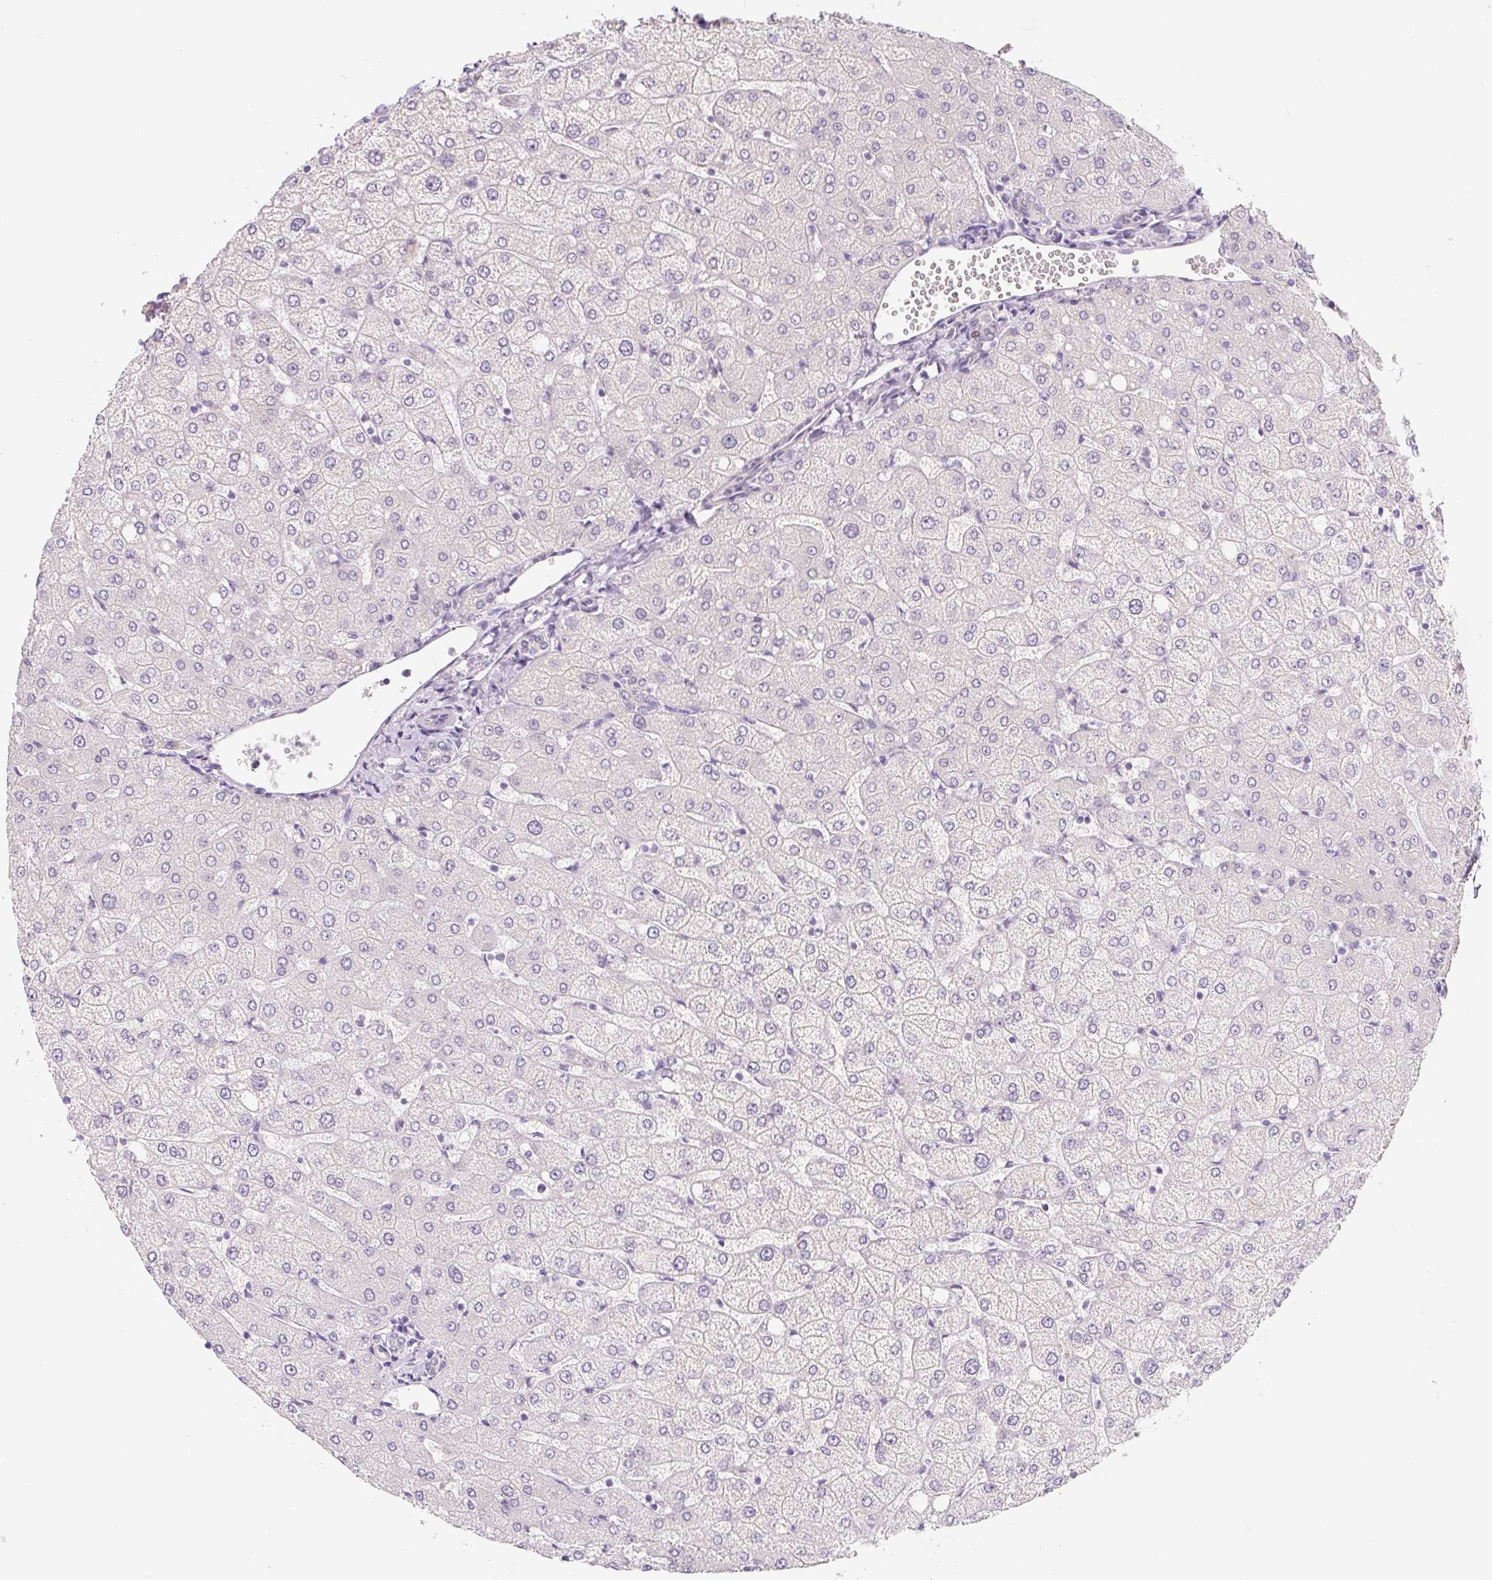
{"staining": {"intensity": "negative", "quantity": "none", "location": "none"}, "tissue": "liver", "cell_type": "Cholangiocytes", "image_type": "normal", "snomed": [{"axis": "morphology", "description": "Normal tissue, NOS"}, {"axis": "topography", "description": "Liver"}], "caption": "Micrograph shows no protein staining in cholangiocytes of unremarkable liver.", "gene": "PWWP3B", "patient": {"sex": "female", "age": 54}}